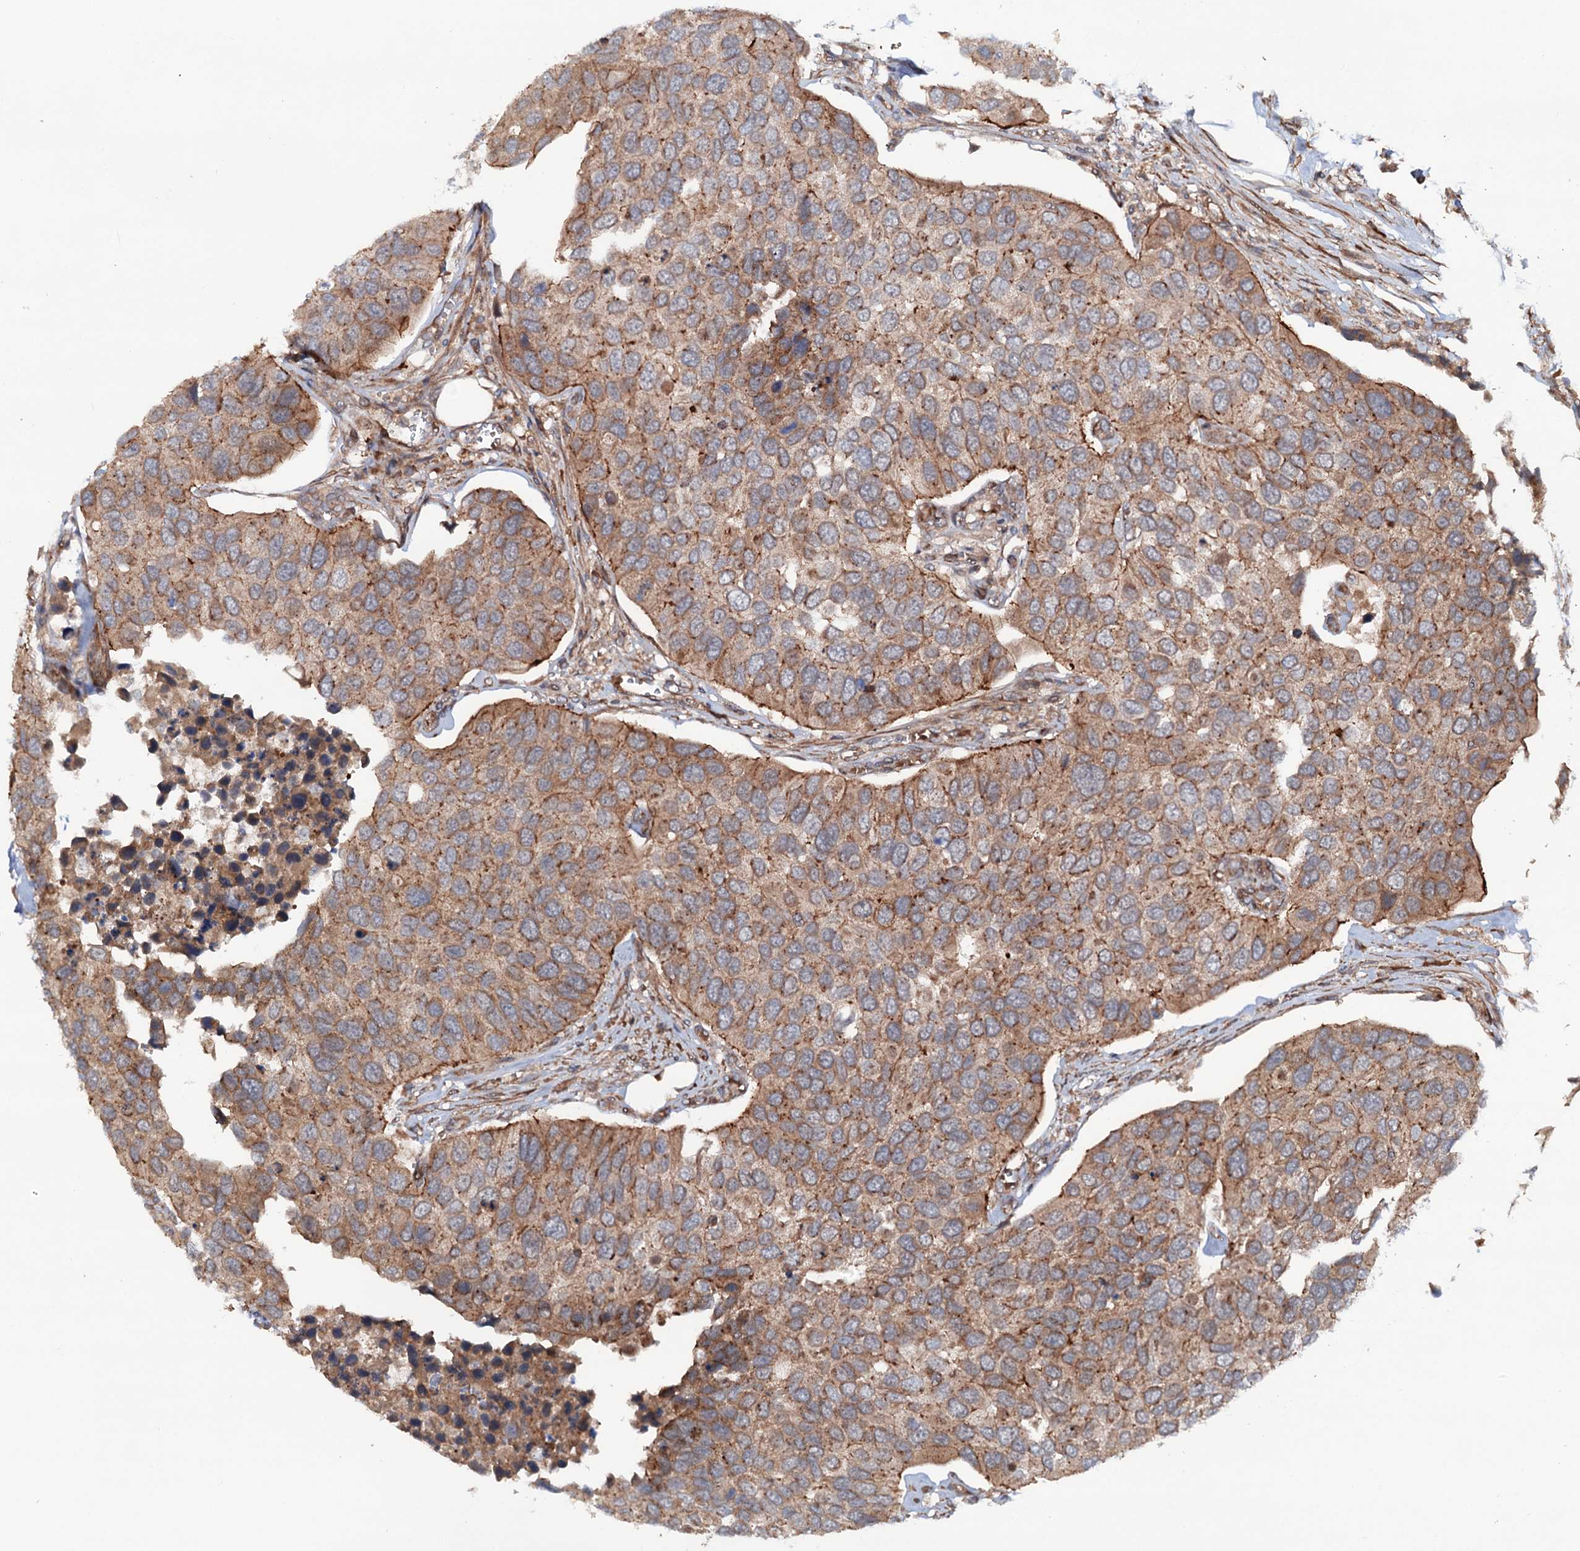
{"staining": {"intensity": "moderate", "quantity": ">75%", "location": "cytoplasmic/membranous"}, "tissue": "urothelial cancer", "cell_type": "Tumor cells", "image_type": "cancer", "snomed": [{"axis": "morphology", "description": "Urothelial carcinoma, High grade"}, {"axis": "topography", "description": "Urinary bladder"}], "caption": "Urothelial cancer stained with immunohistochemistry demonstrates moderate cytoplasmic/membranous staining in about >75% of tumor cells.", "gene": "ADGRG4", "patient": {"sex": "male", "age": 74}}